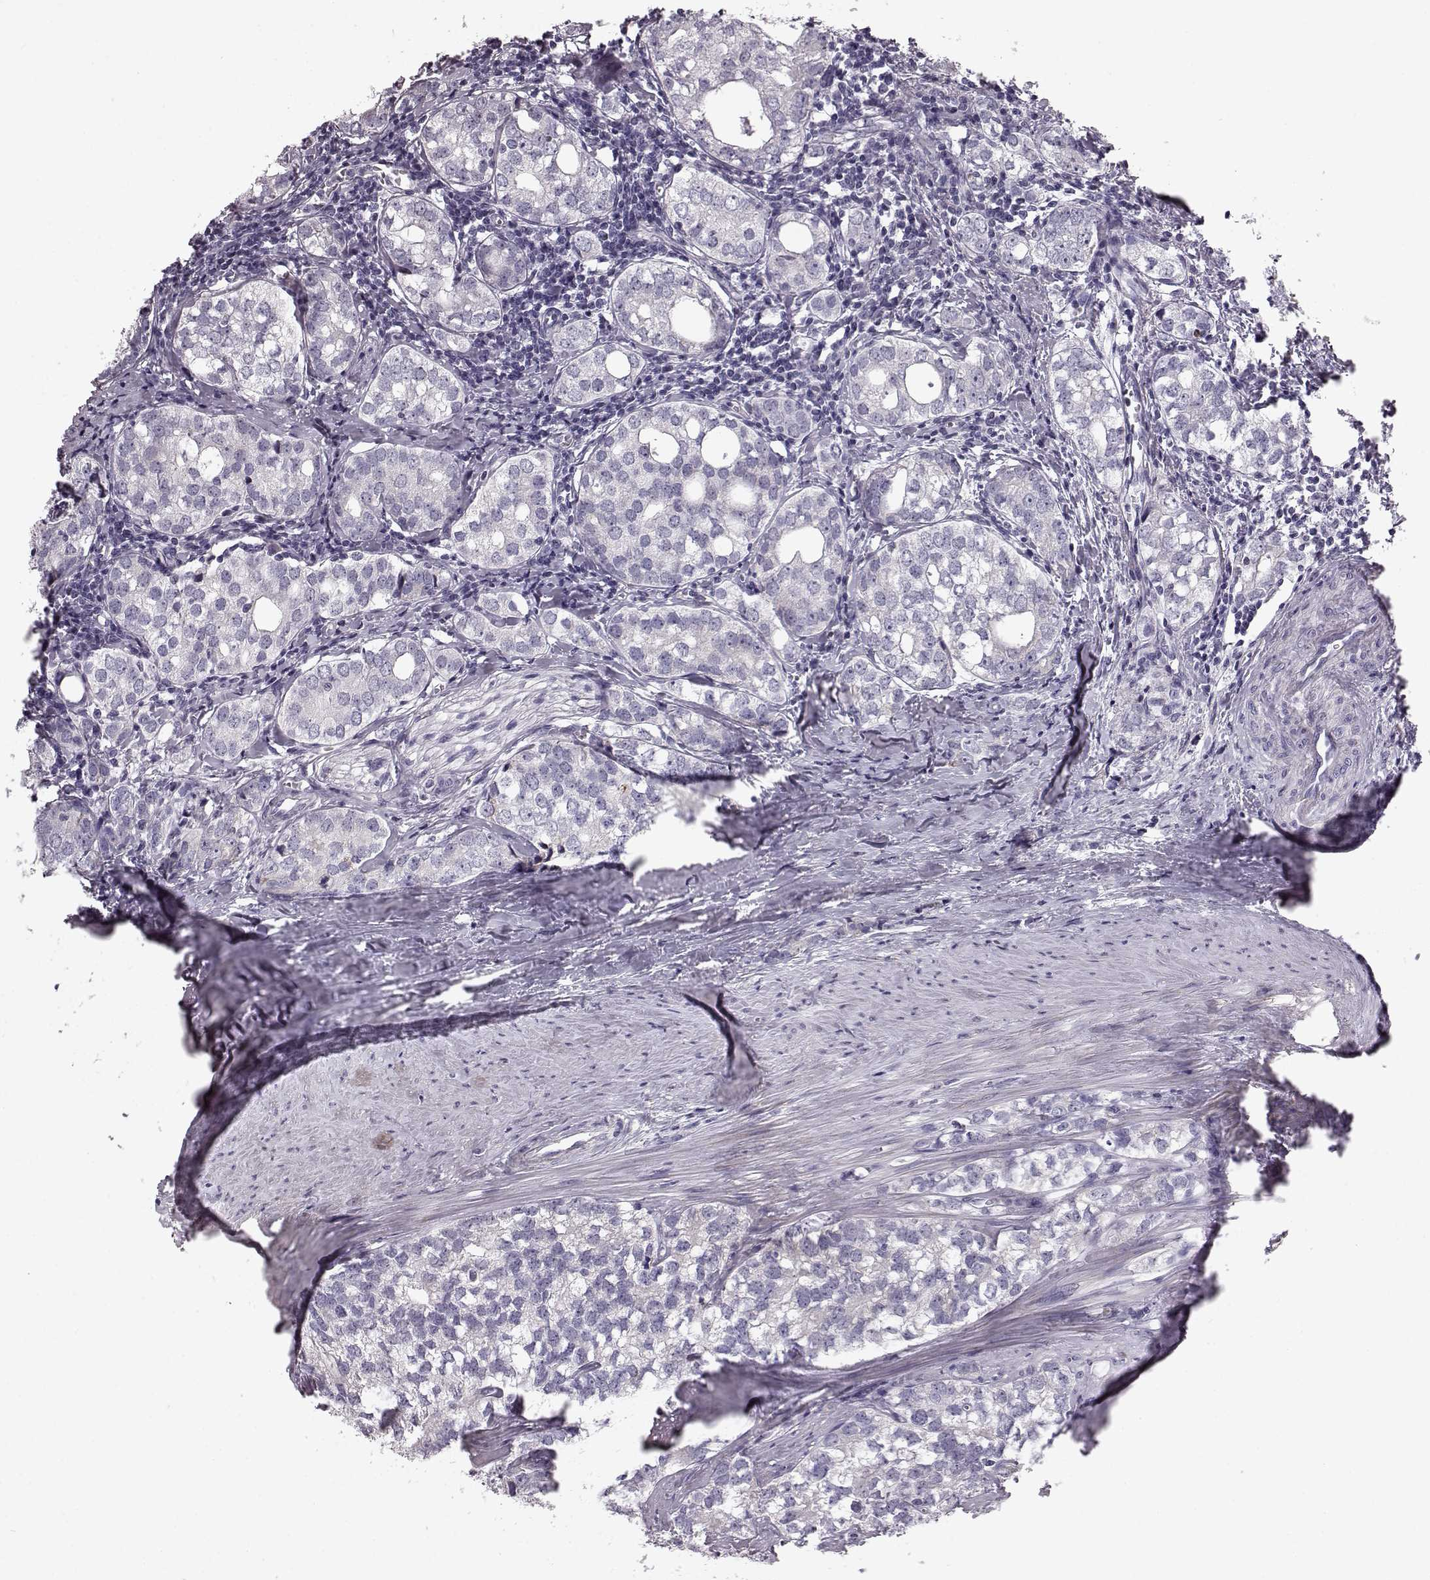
{"staining": {"intensity": "negative", "quantity": "none", "location": "none"}, "tissue": "prostate cancer", "cell_type": "Tumor cells", "image_type": "cancer", "snomed": [{"axis": "morphology", "description": "Adenocarcinoma, NOS"}, {"axis": "topography", "description": "Prostate and seminal vesicle, NOS"}], "caption": "Tumor cells are negative for protein expression in human prostate cancer. (DAB (3,3'-diaminobenzidine) immunohistochemistry, high magnification).", "gene": "ATP5MF", "patient": {"sex": "male", "age": 63}}